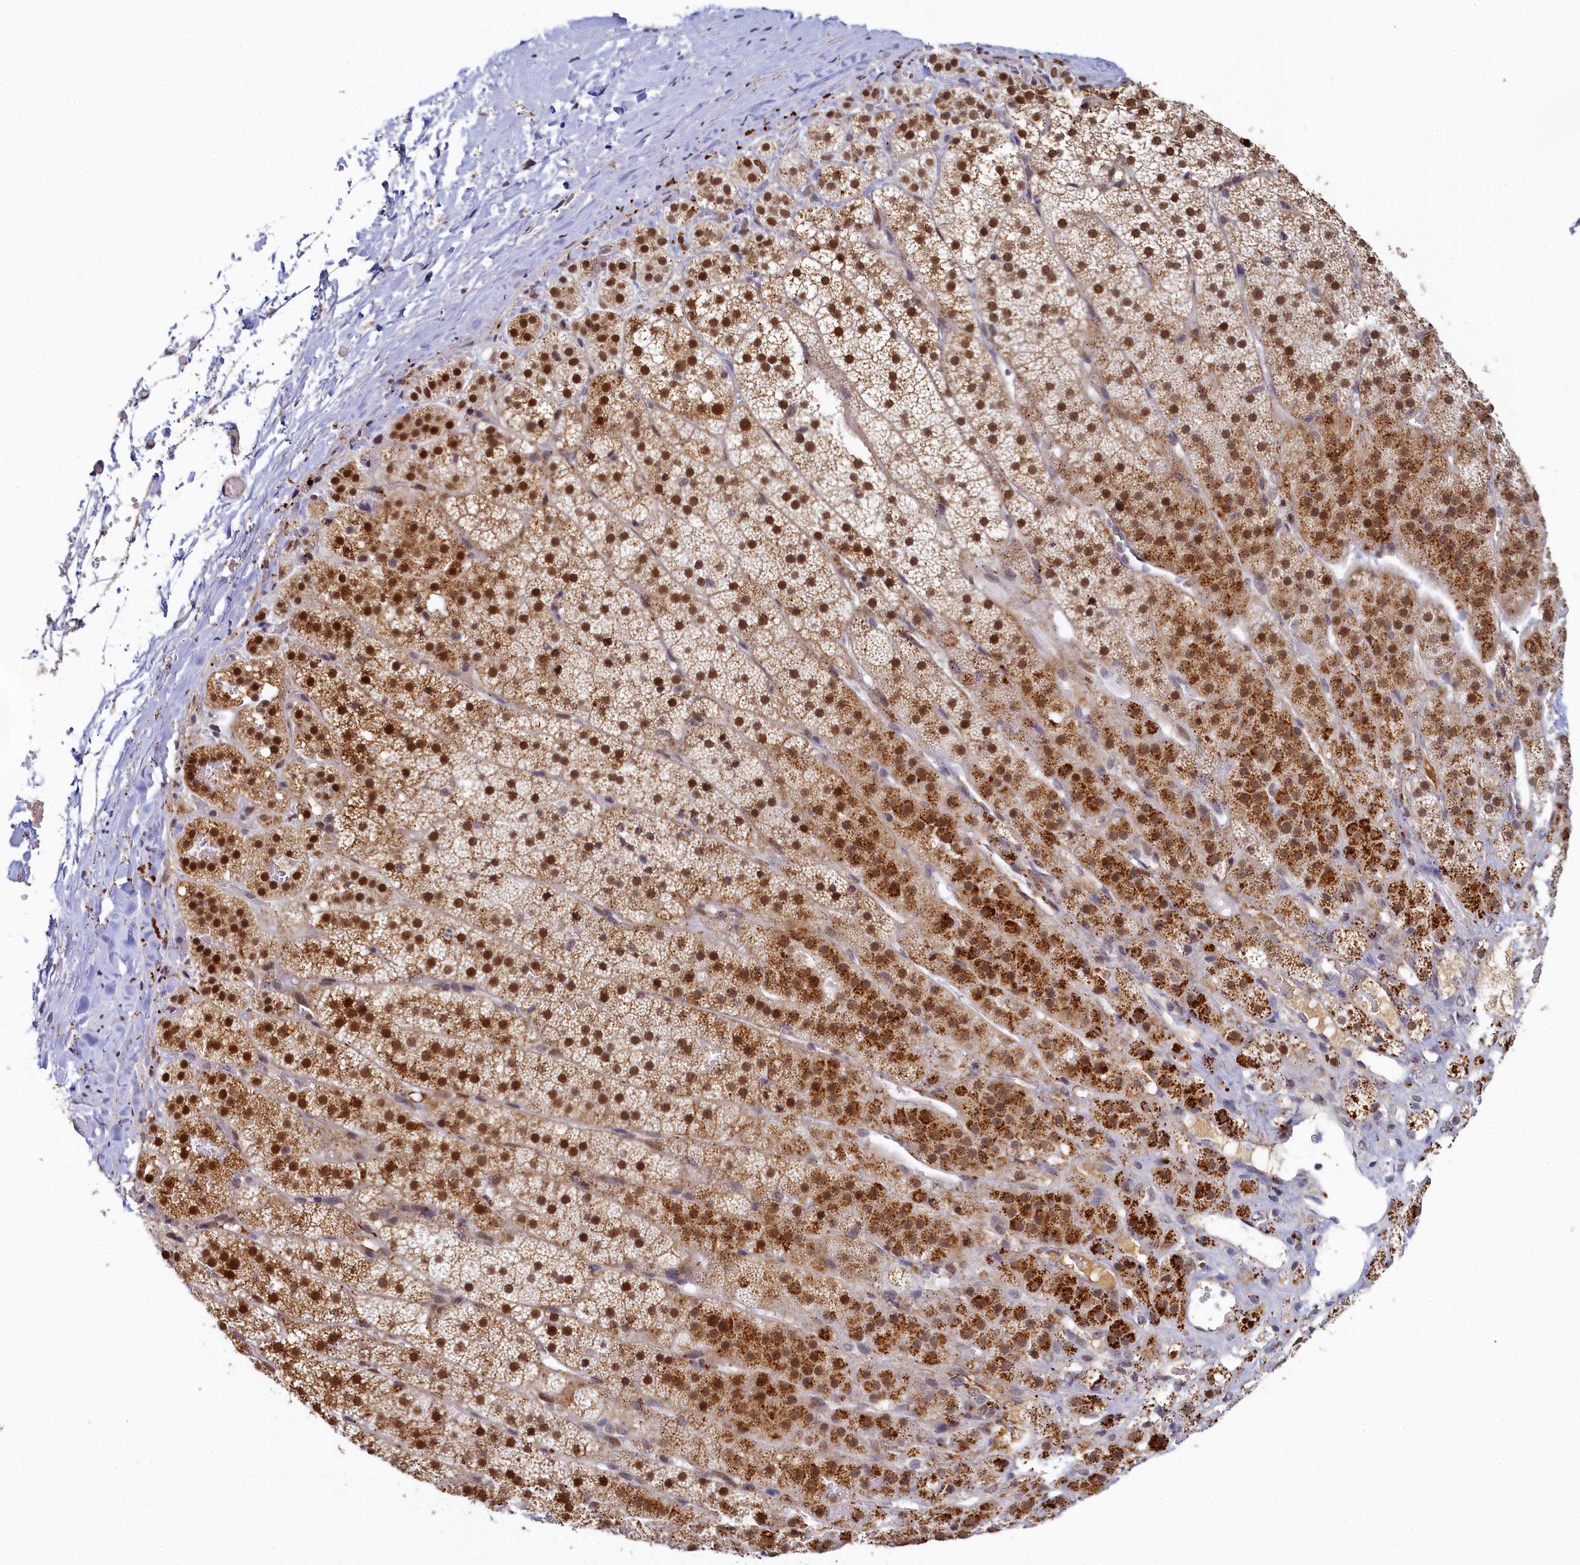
{"staining": {"intensity": "moderate", "quantity": "25%-75%", "location": "nuclear"}, "tissue": "adrenal gland", "cell_type": "Glandular cells", "image_type": "normal", "snomed": [{"axis": "morphology", "description": "Normal tissue, NOS"}, {"axis": "topography", "description": "Adrenal gland"}], "caption": "The immunohistochemical stain labels moderate nuclear staining in glandular cells of unremarkable adrenal gland.", "gene": "INTS14", "patient": {"sex": "female", "age": 44}}